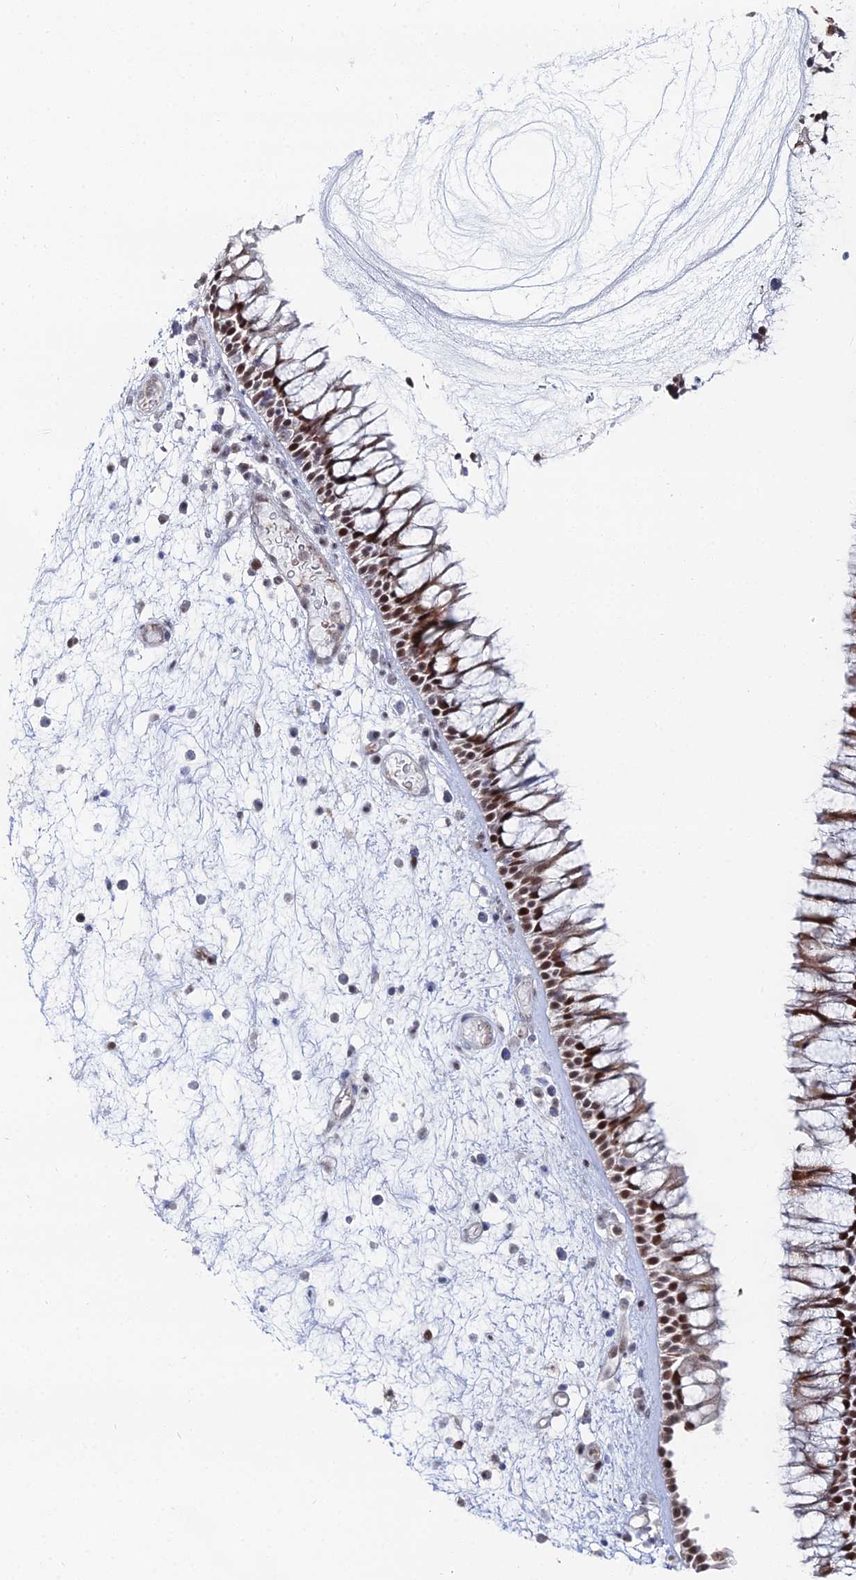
{"staining": {"intensity": "strong", "quantity": ">75%", "location": "cytoplasmic/membranous,nuclear"}, "tissue": "nasopharynx", "cell_type": "Respiratory epithelial cells", "image_type": "normal", "snomed": [{"axis": "morphology", "description": "Normal tissue, NOS"}, {"axis": "morphology", "description": "Inflammation, NOS"}, {"axis": "morphology", "description": "Malignant melanoma, Metastatic site"}, {"axis": "topography", "description": "Nasopharynx"}], "caption": "Respiratory epithelial cells exhibit high levels of strong cytoplasmic/membranous,nuclear positivity in approximately >75% of cells in unremarkable human nasopharynx.", "gene": "GSC2", "patient": {"sex": "male", "age": 70}}